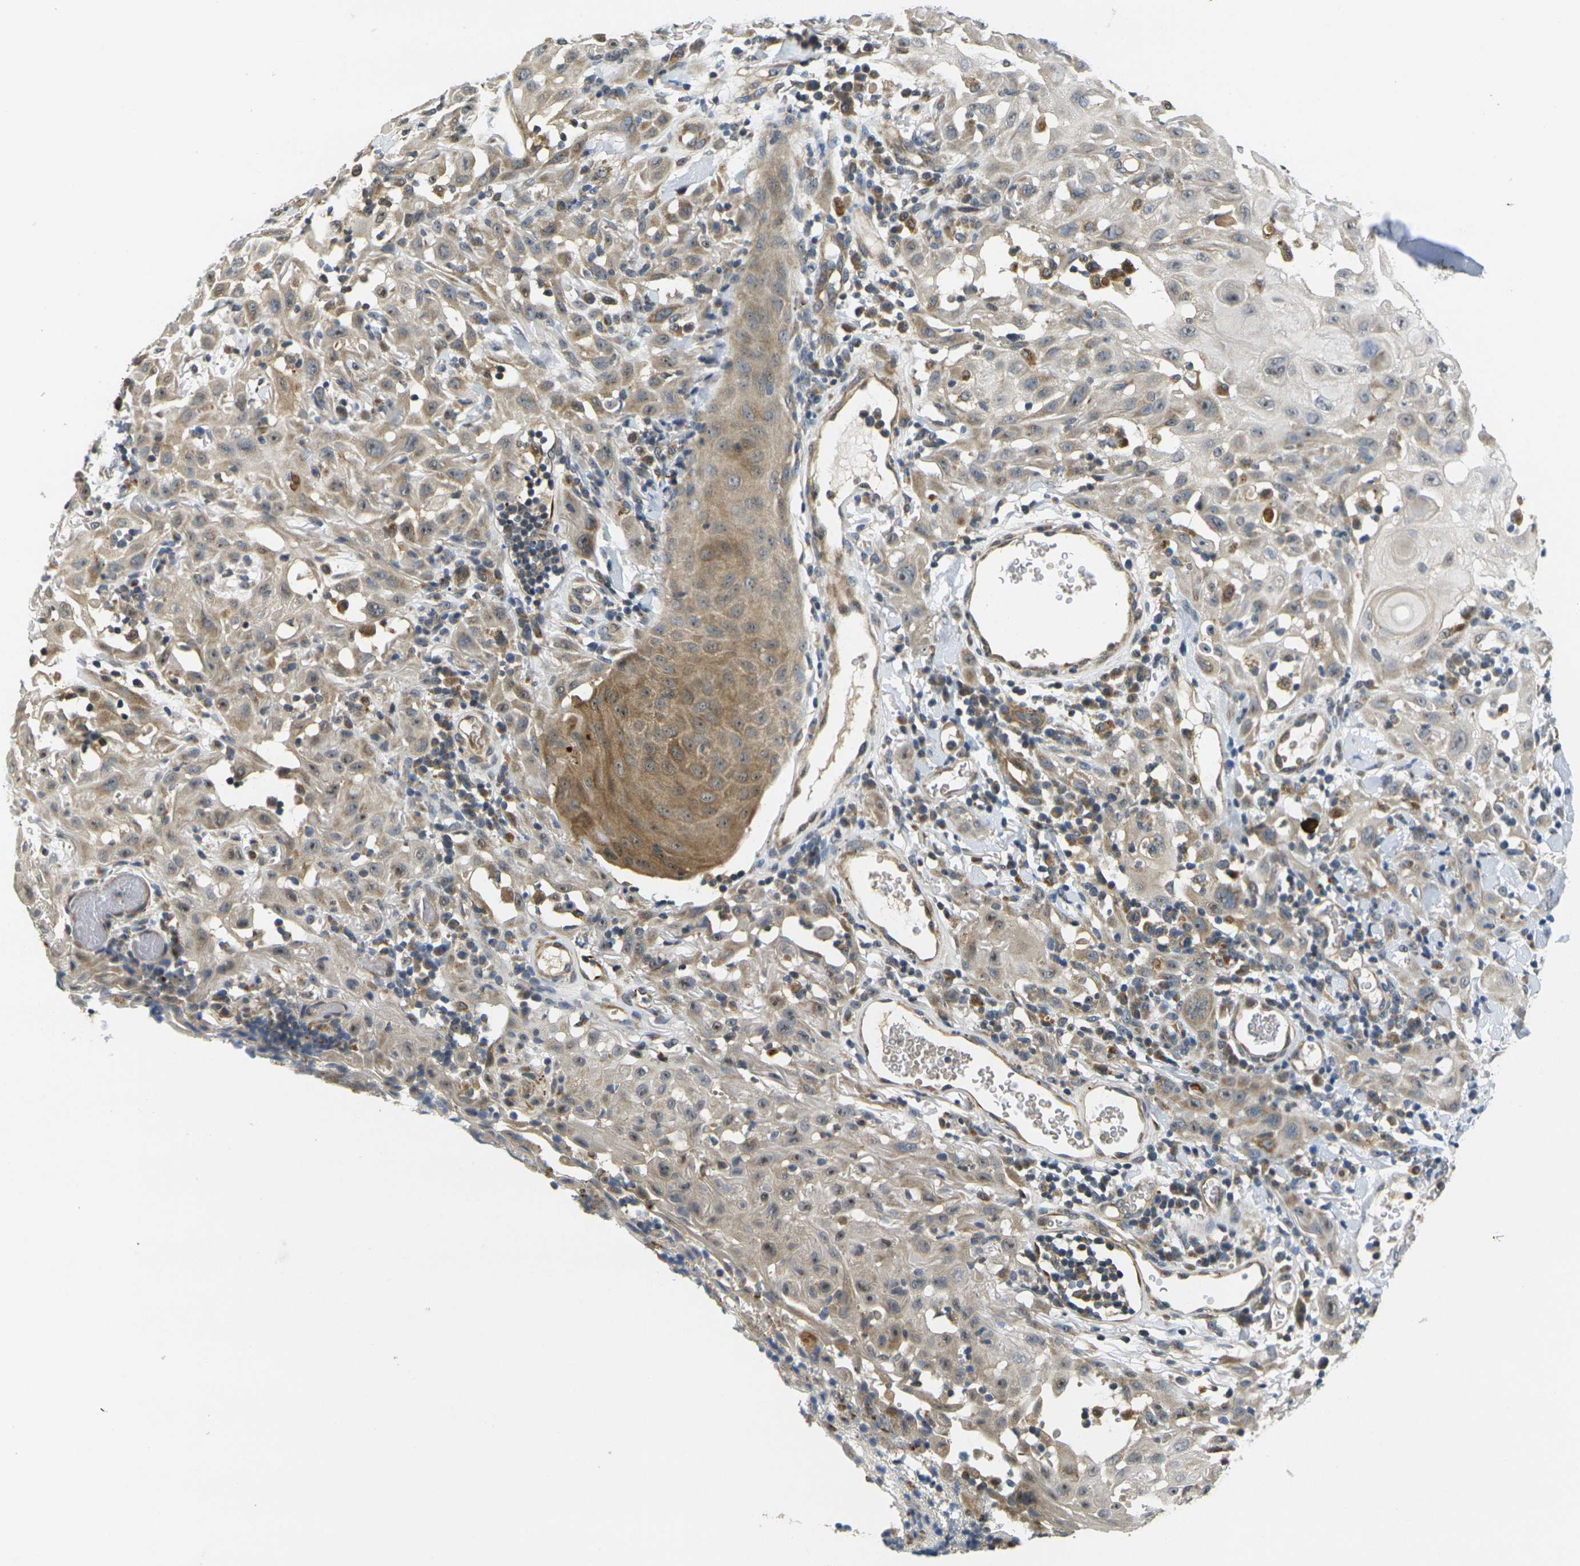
{"staining": {"intensity": "weak", "quantity": "25%-75%", "location": "cytoplasmic/membranous"}, "tissue": "skin cancer", "cell_type": "Tumor cells", "image_type": "cancer", "snomed": [{"axis": "morphology", "description": "Squamous cell carcinoma, NOS"}, {"axis": "topography", "description": "Skin"}], "caption": "Weak cytoplasmic/membranous expression is present in about 25%-75% of tumor cells in skin cancer.", "gene": "MINAR2", "patient": {"sex": "male", "age": 24}}